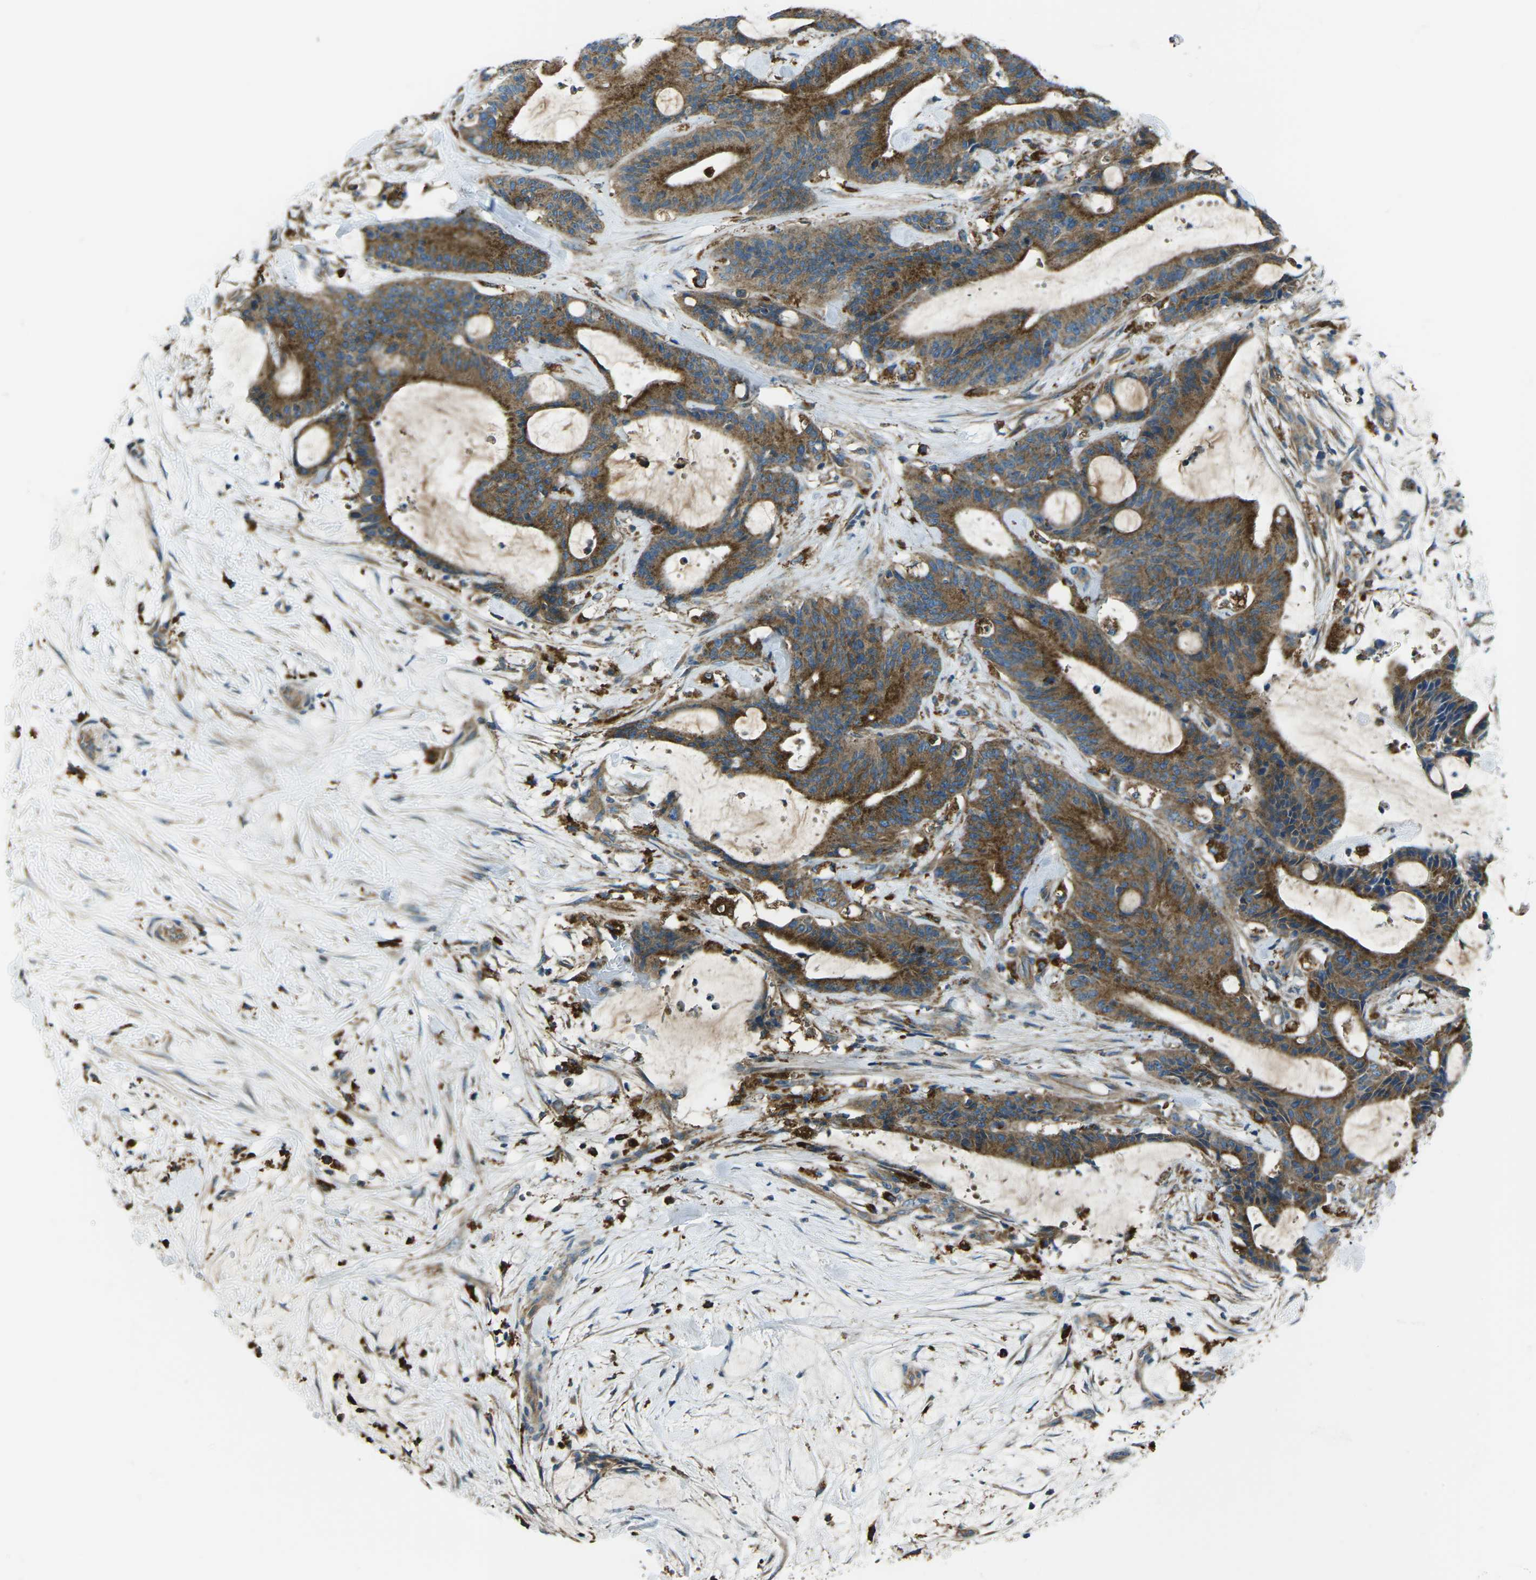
{"staining": {"intensity": "strong", "quantity": ">75%", "location": "cytoplasmic/membranous"}, "tissue": "liver cancer", "cell_type": "Tumor cells", "image_type": "cancer", "snomed": [{"axis": "morphology", "description": "Cholangiocarcinoma"}, {"axis": "topography", "description": "Liver"}], "caption": "Protein expression analysis of human cholangiocarcinoma (liver) reveals strong cytoplasmic/membranous positivity in approximately >75% of tumor cells.", "gene": "CDK17", "patient": {"sex": "female", "age": 73}}